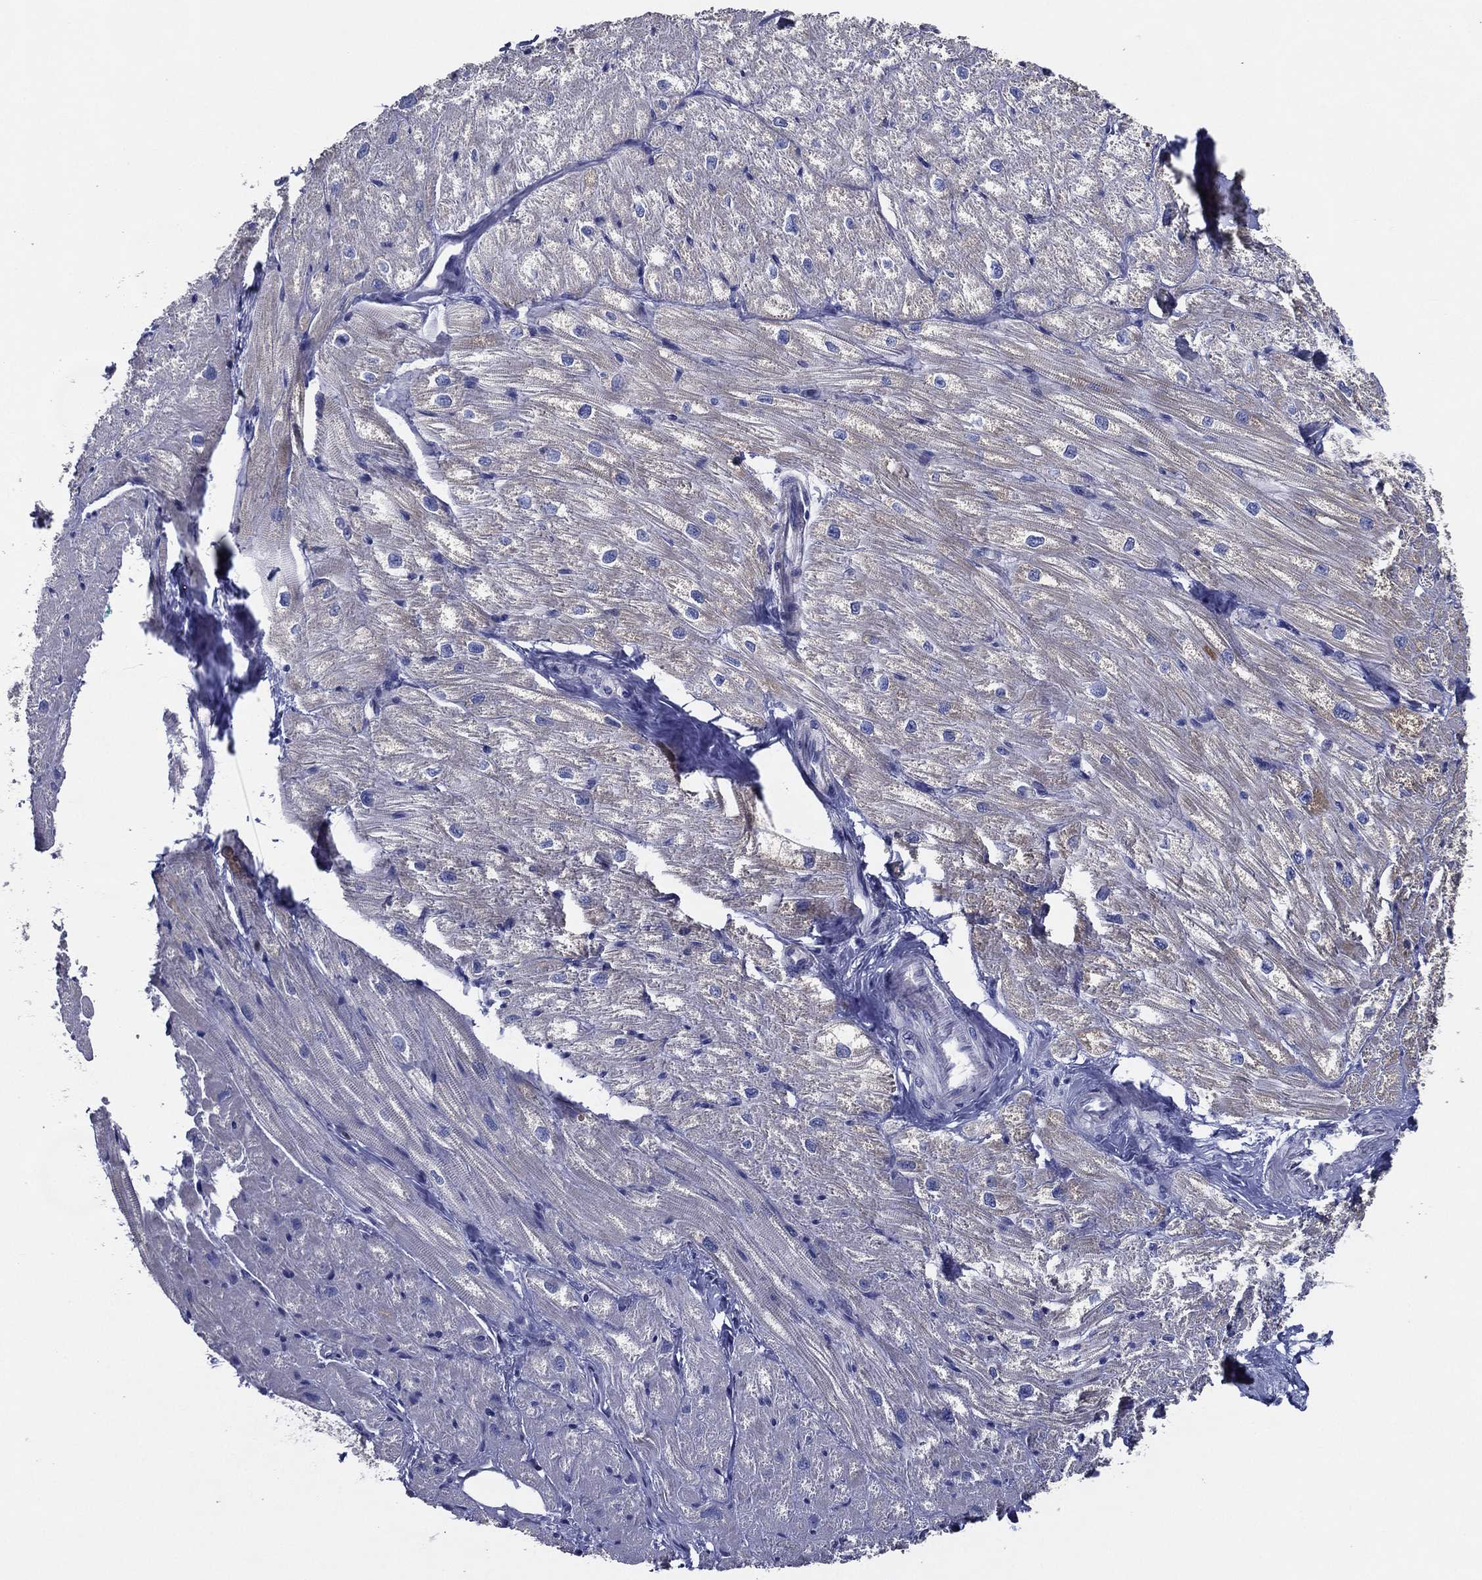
{"staining": {"intensity": "strong", "quantity": "25%-75%", "location": "cytoplasmic/membranous"}, "tissue": "heart muscle", "cell_type": "Cardiomyocytes", "image_type": "normal", "snomed": [{"axis": "morphology", "description": "Normal tissue, NOS"}, {"axis": "topography", "description": "Heart"}], "caption": "A high-resolution photomicrograph shows immunohistochemistry staining of benign heart muscle, which exhibits strong cytoplasmic/membranous positivity in about 25%-75% of cardiomyocytes.", "gene": "ZNF223", "patient": {"sex": "male", "age": 57}}